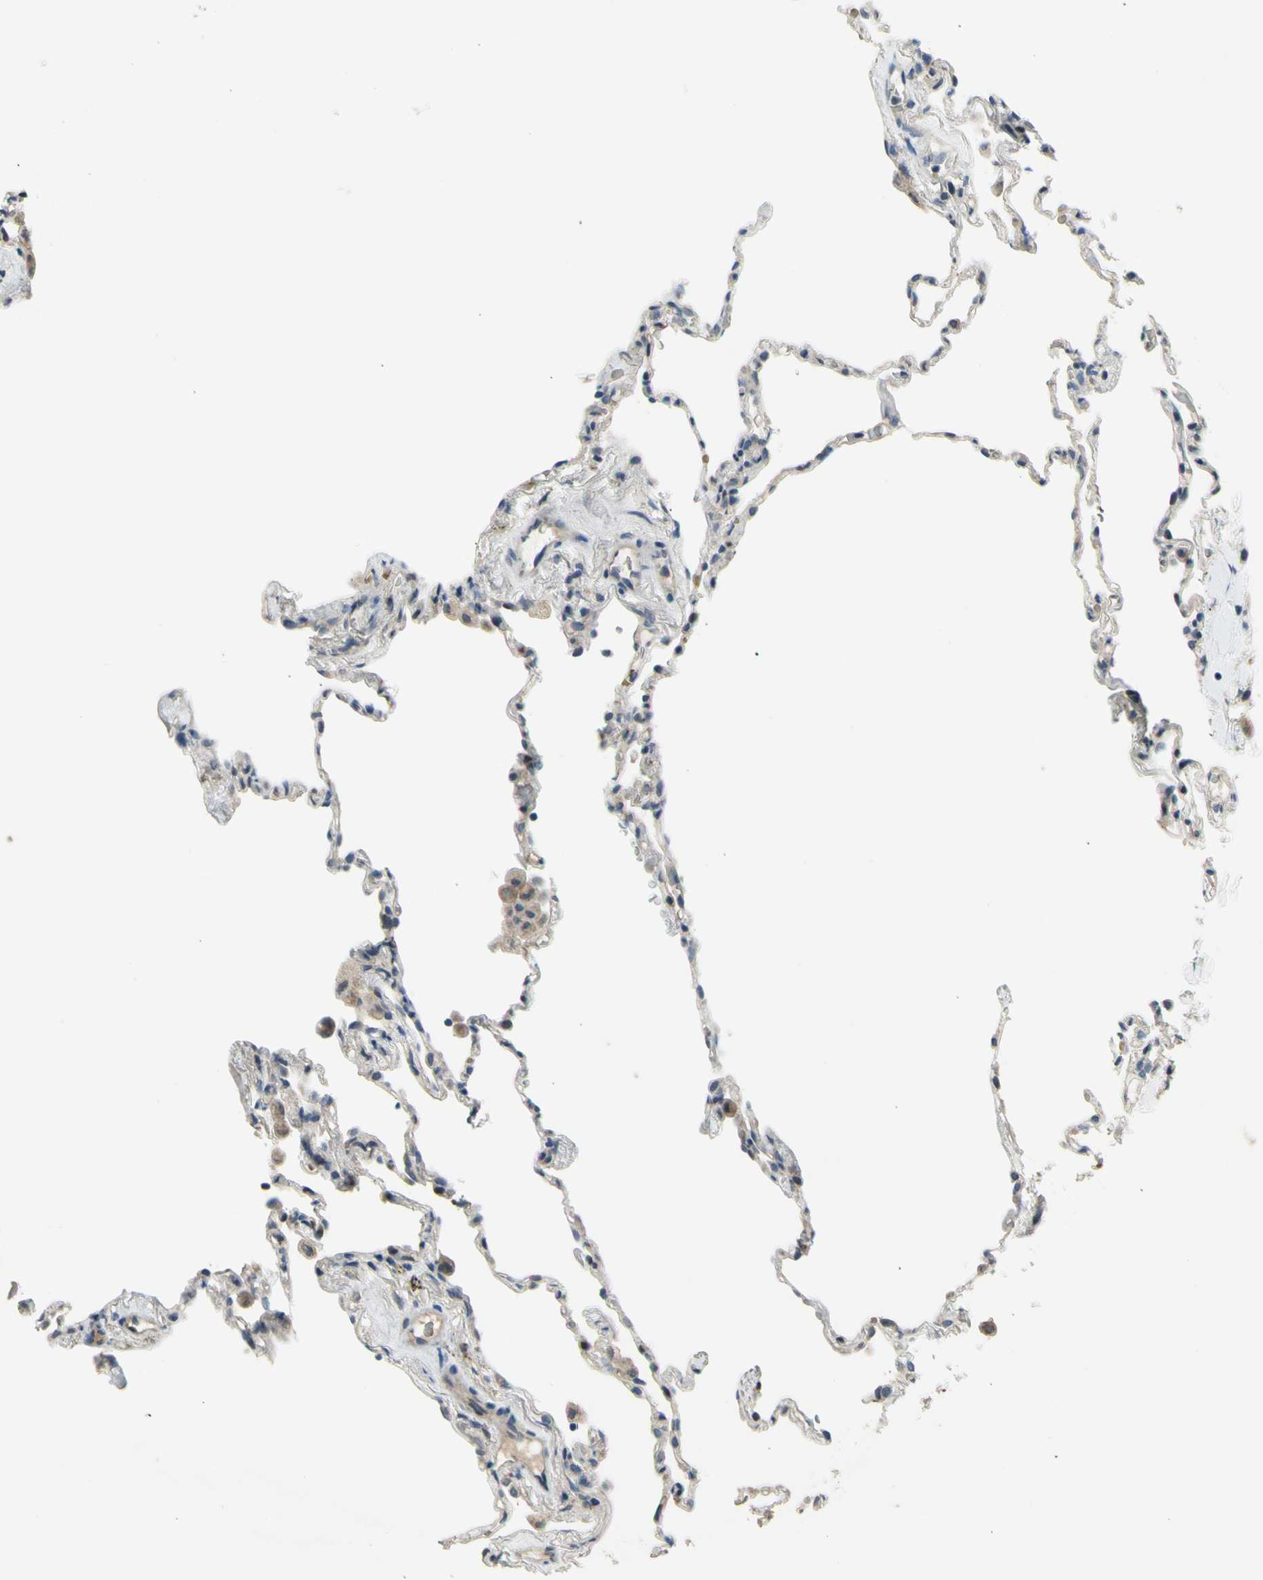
{"staining": {"intensity": "weak", "quantity": "<25%", "location": "cytoplasmic/membranous"}, "tissue": "lung", "cell_type": "Alveolar cells", "image_type": "normal", "snomed": [{"axis": "morphology", "description": "Normal tissue, NOS"}, {"axis": "topography", "description": "Lung"}], "caption": "Immunohistochemistry photomicrograph of normal lung: lung stained with DAB exhibits no significant protein positivity in alveolar cells. (DAB (3,3'-diaminobenzidine) immunohistochemistry (IHC) visualized using brightfield microscopy, high magnification).", "gene": "ZNF184", "patient": {"sex": "male", "age": 59}}